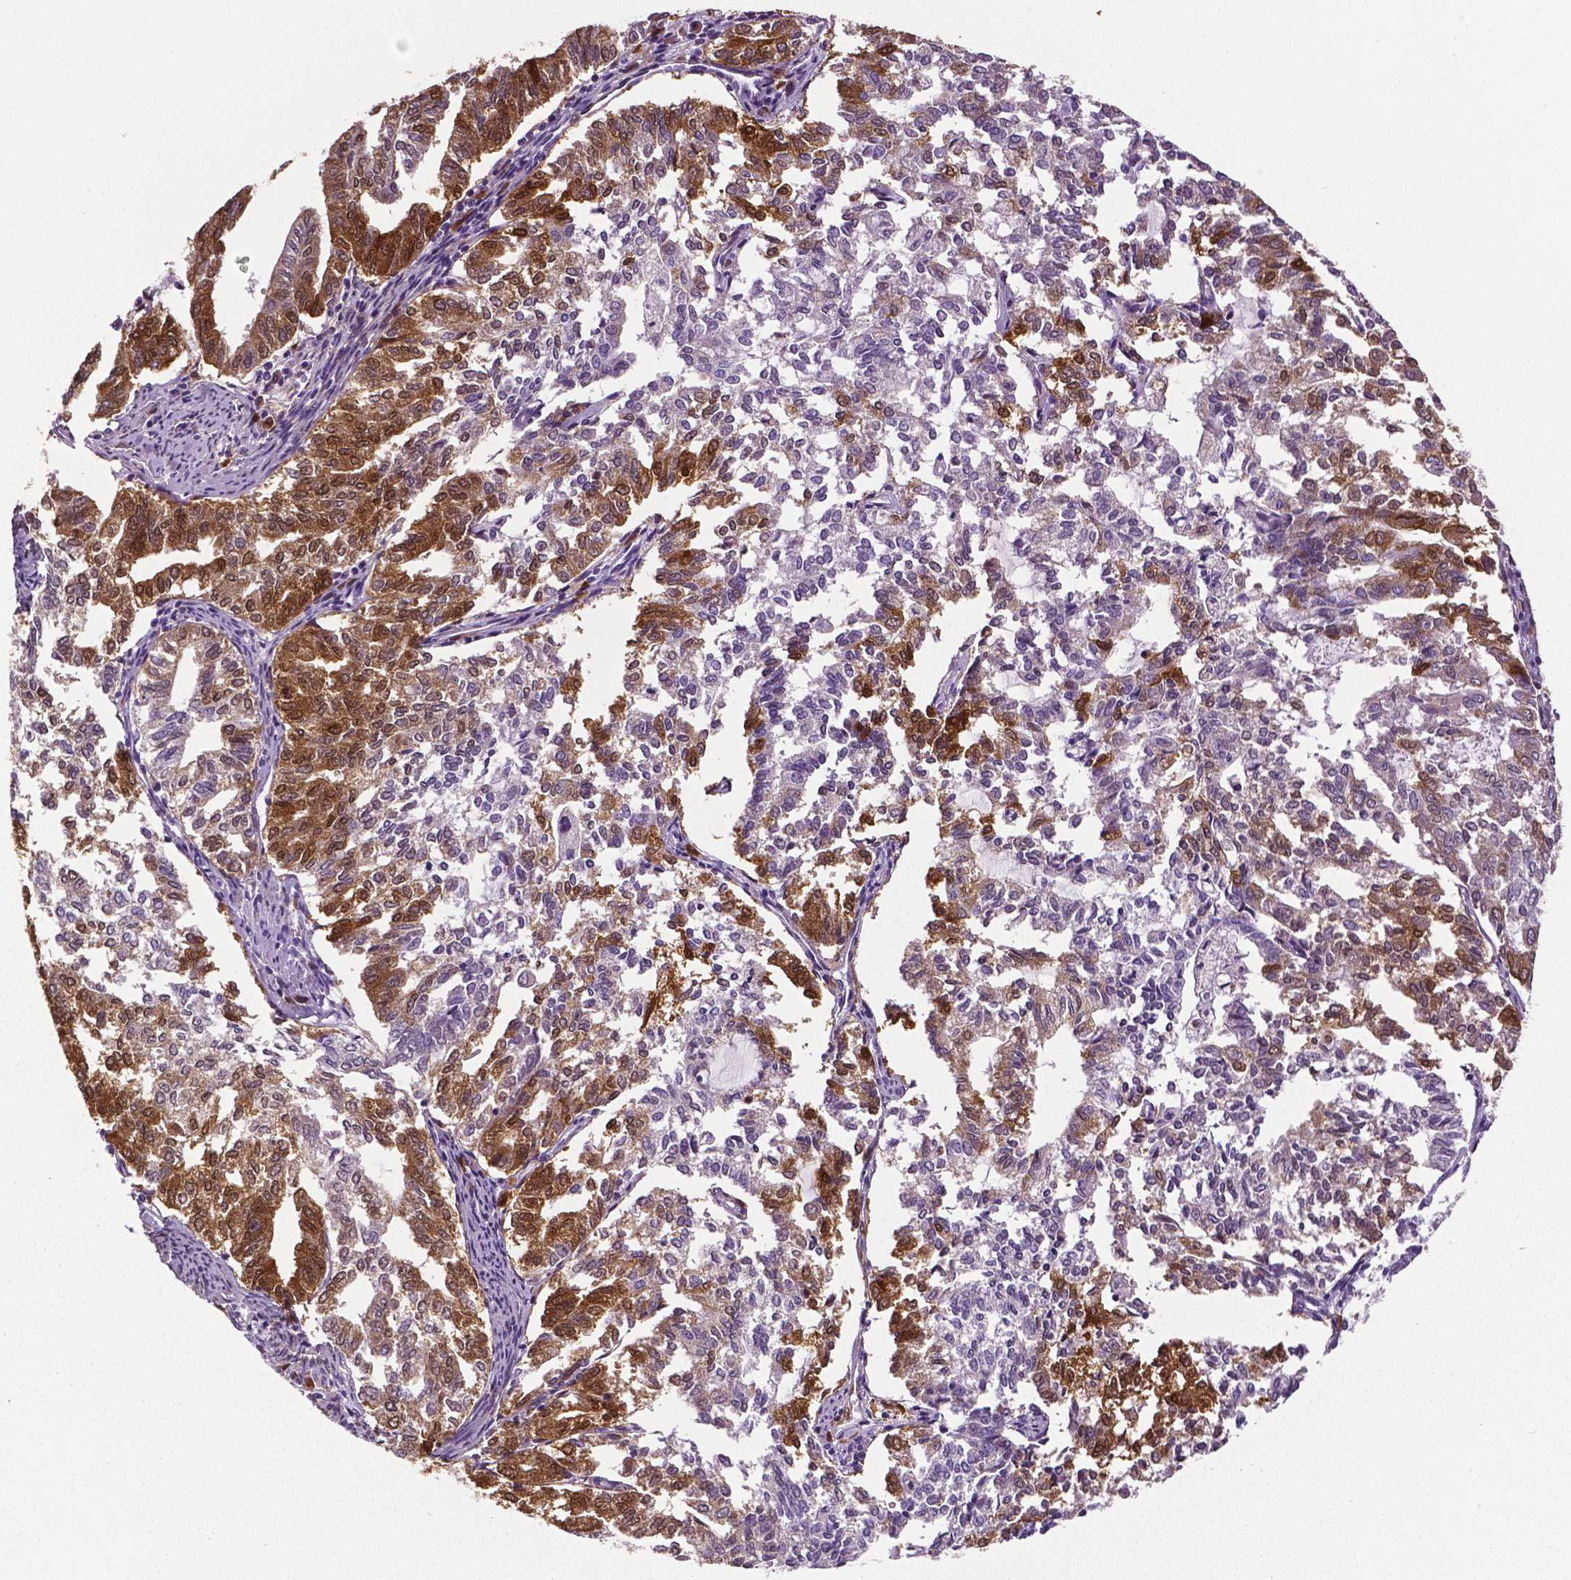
{"staining": {"intensity": "strong", "quantity": "25%-75%", "location": "cytoplasmic/membranous"}, "tissue": "endometrial cancer", "cell_type": "Tumor cells", "image_type": "cancer", "snomed": [{"axis": "morphology", "description": "Adenocarcinoma, NOS"}, {"axis": "topography", "description": "Endometrium"}], "caption": "Tumor cells demonstrate high levels of strong cytoplasmic/membranous positivity in approximately 25%-75% of cells in adenocarcinoma (endometrial).", "gene": "PHGDH", "patient": {"sex": "female", "age": 79}}